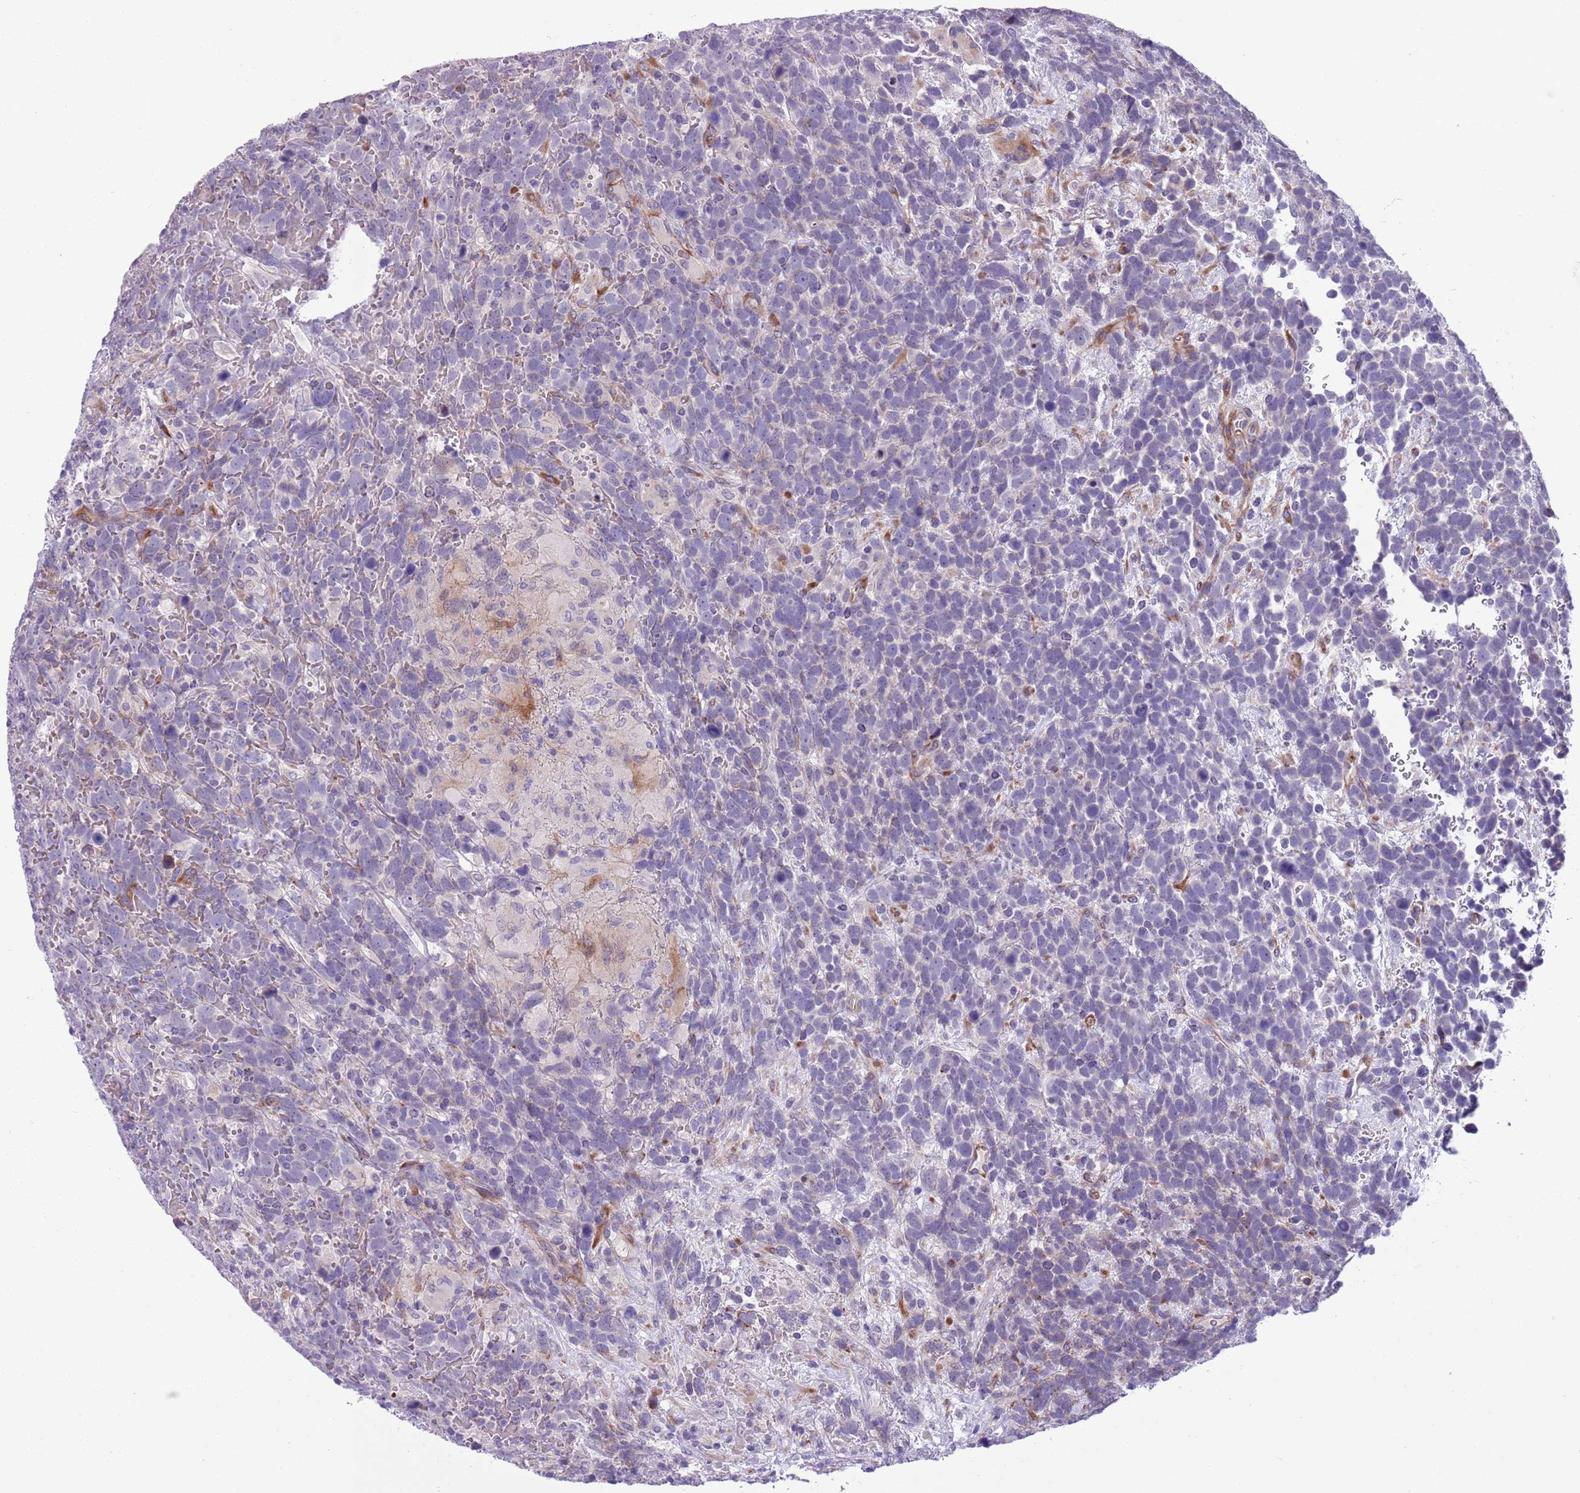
{"staining": {"intensity": "negative", "quantity": "none", "location": "none"}, "tissue": "urothelial cancer", "cell_type": "Tumor cells", "image_type": "cancer", "snomed": [{"axis": "morphology", "description": "Urothelial carcinoma, High grade"}, {"axis": "topography", "description": "Urinary bladder"}], "caption": "DAB immunohistochemical staining of human urothelial carcinoma (high-grade) reveals no significant expression in tumor cells. The staining is performed using DAB (3,3'-diaminobenzidine) brown chromogen with nuclei counter-stained in using hematoxylin.", "gene": "MRPL32", "patient": {"sex": "female", "age": 82}}